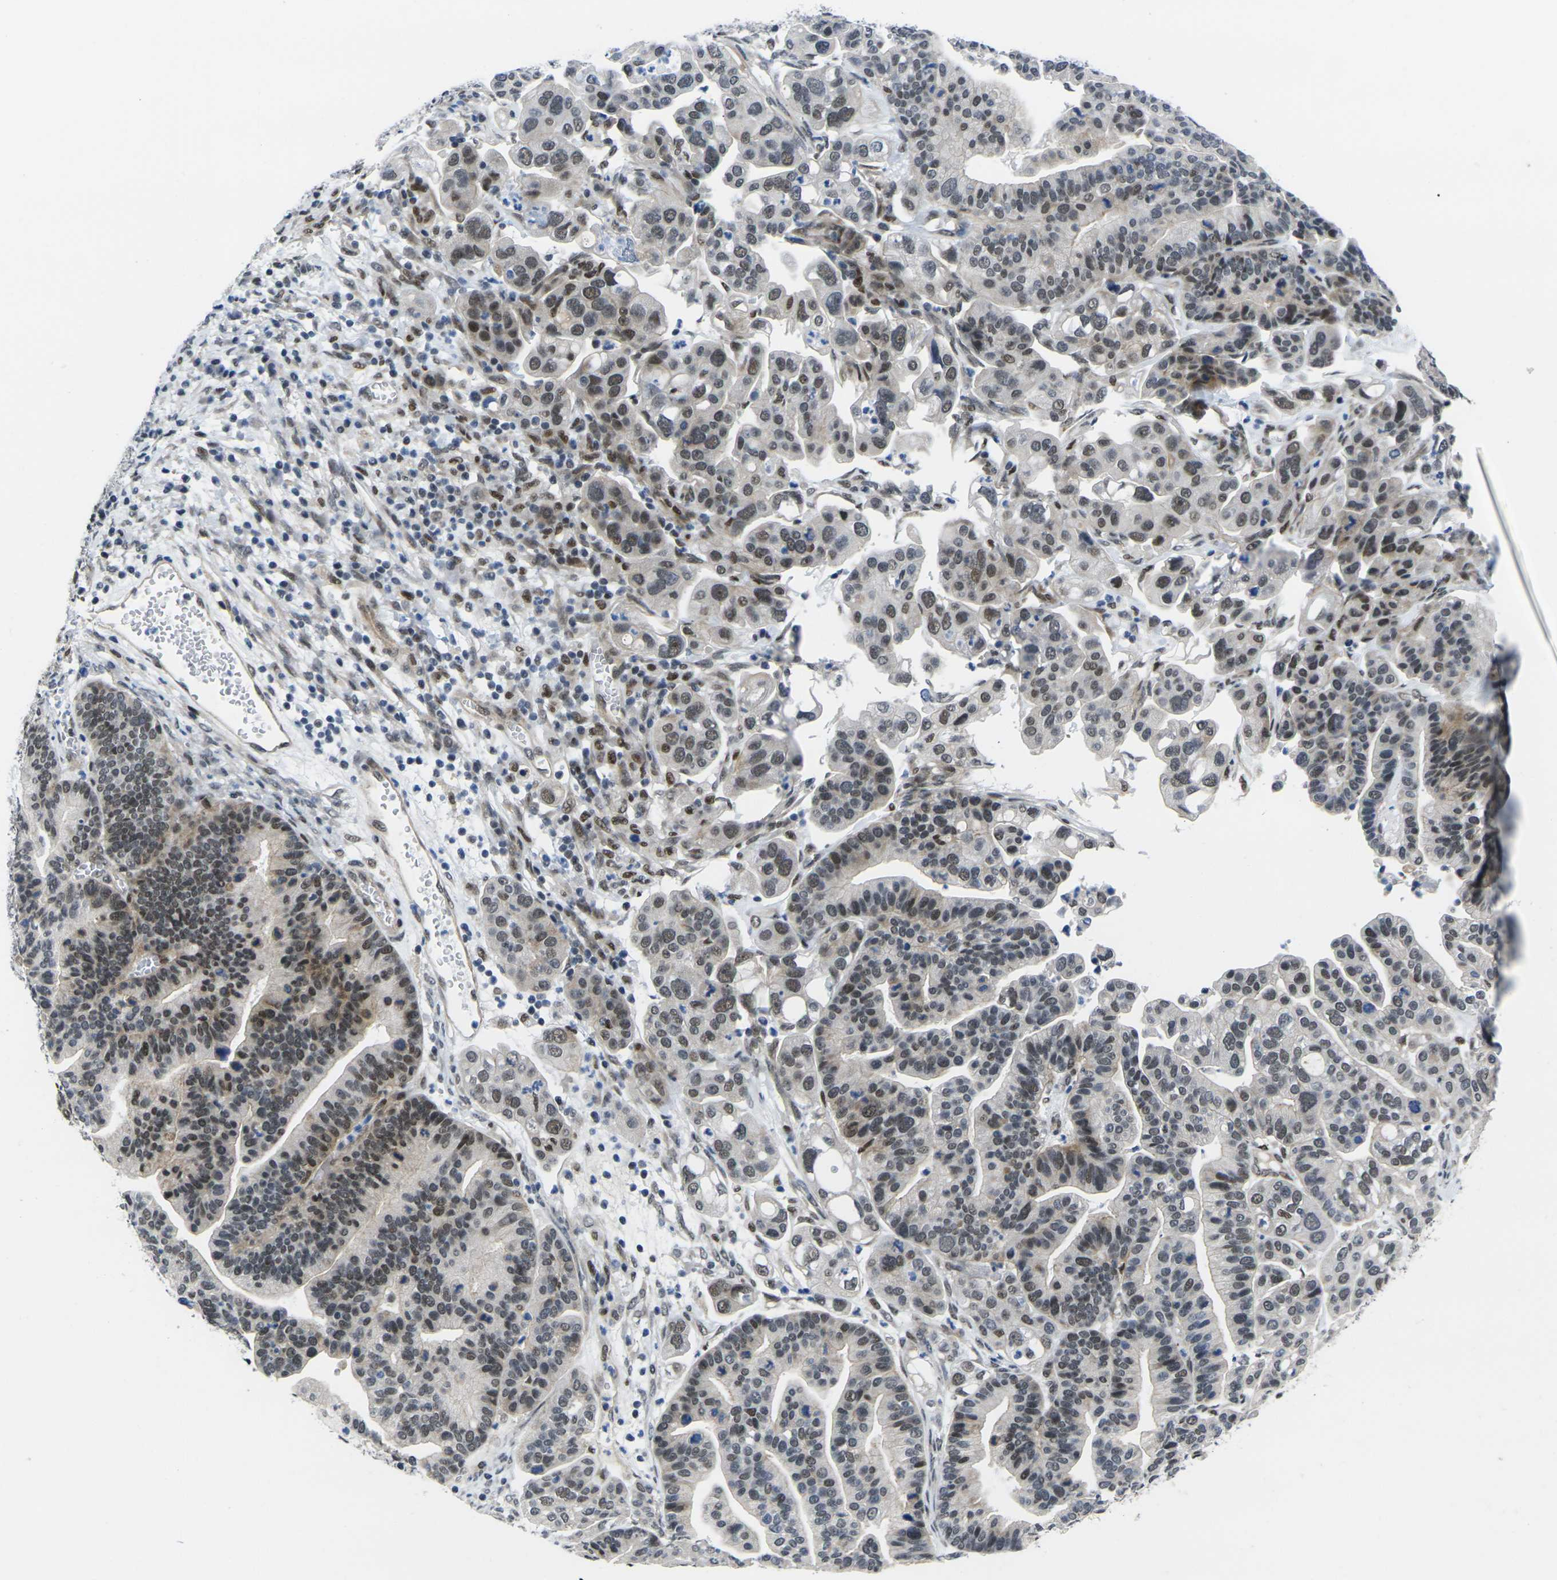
{"staining": {"intensity": "moderate", "quantity": "25%-75%", "location": "cytoplasmic/membranous,nuclear"}, "tissue": "ovarian cancer", "cell_type": "Tumor cells", "image_type": "cancer", "snomed": [{"axis": "morphology", "description": "Cystadenocarcinoma, serous, NOS"}, {"axis": "topography", "description": "Ovary"}], "caption": "Ovarian cancer tissue displays moderate cytoplasmic/membranous and nuclear staining in about 25%-75% of tumor cells, visualized by immunohistochemistry.", "gene": "RBM7", "patient": {"sex": "female", "age": 56}}